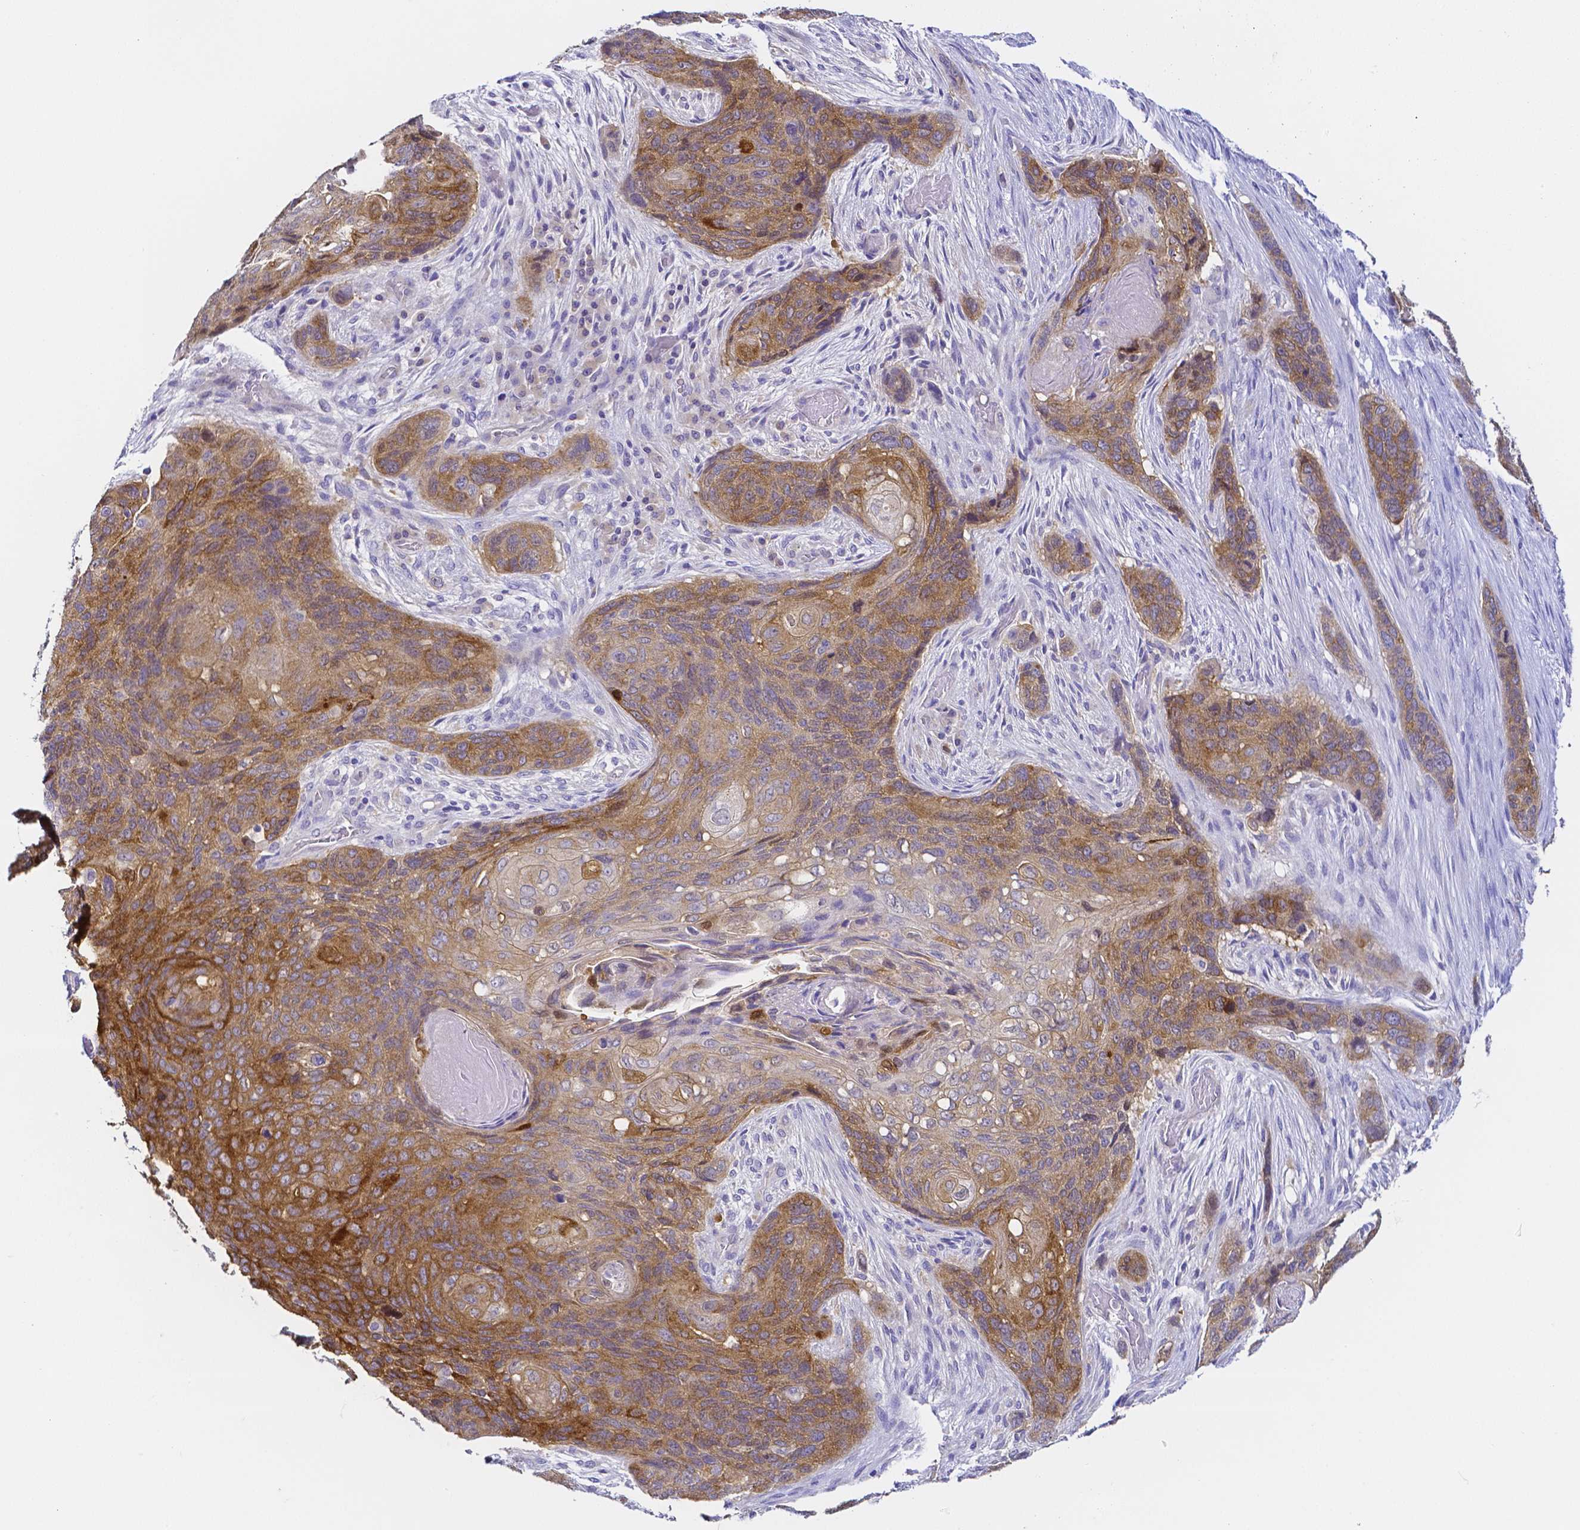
{"staining": {"intensity": "moderate", "quantity": ">75%", "location": "cytoplasmic/membranous"}, "tissue": "lung cancer", "cell_type": "Tumor cells", "image_type": "cancer", "snomed": [{"axis": "morphology", "description": "Squamous cell carcinoma, NOS"}, {"axis": "morphology", "description": "Squamous cell carcinoma, metastatic, NOS"}, {"axis": "topography", "description": "Lymph node"}, {"axis": "topography", "description": "Lung"}], "caption": "Immunohistochemistry (IHC) (DAB) staining of human lung metastatic squamous cell carcinoma exhibits moderate cytoplasmic/membranous protein positivity in approximately >75% of tumor cells.", "gene": "PKP3", "patient": {"sex": "male", "age": 41}}